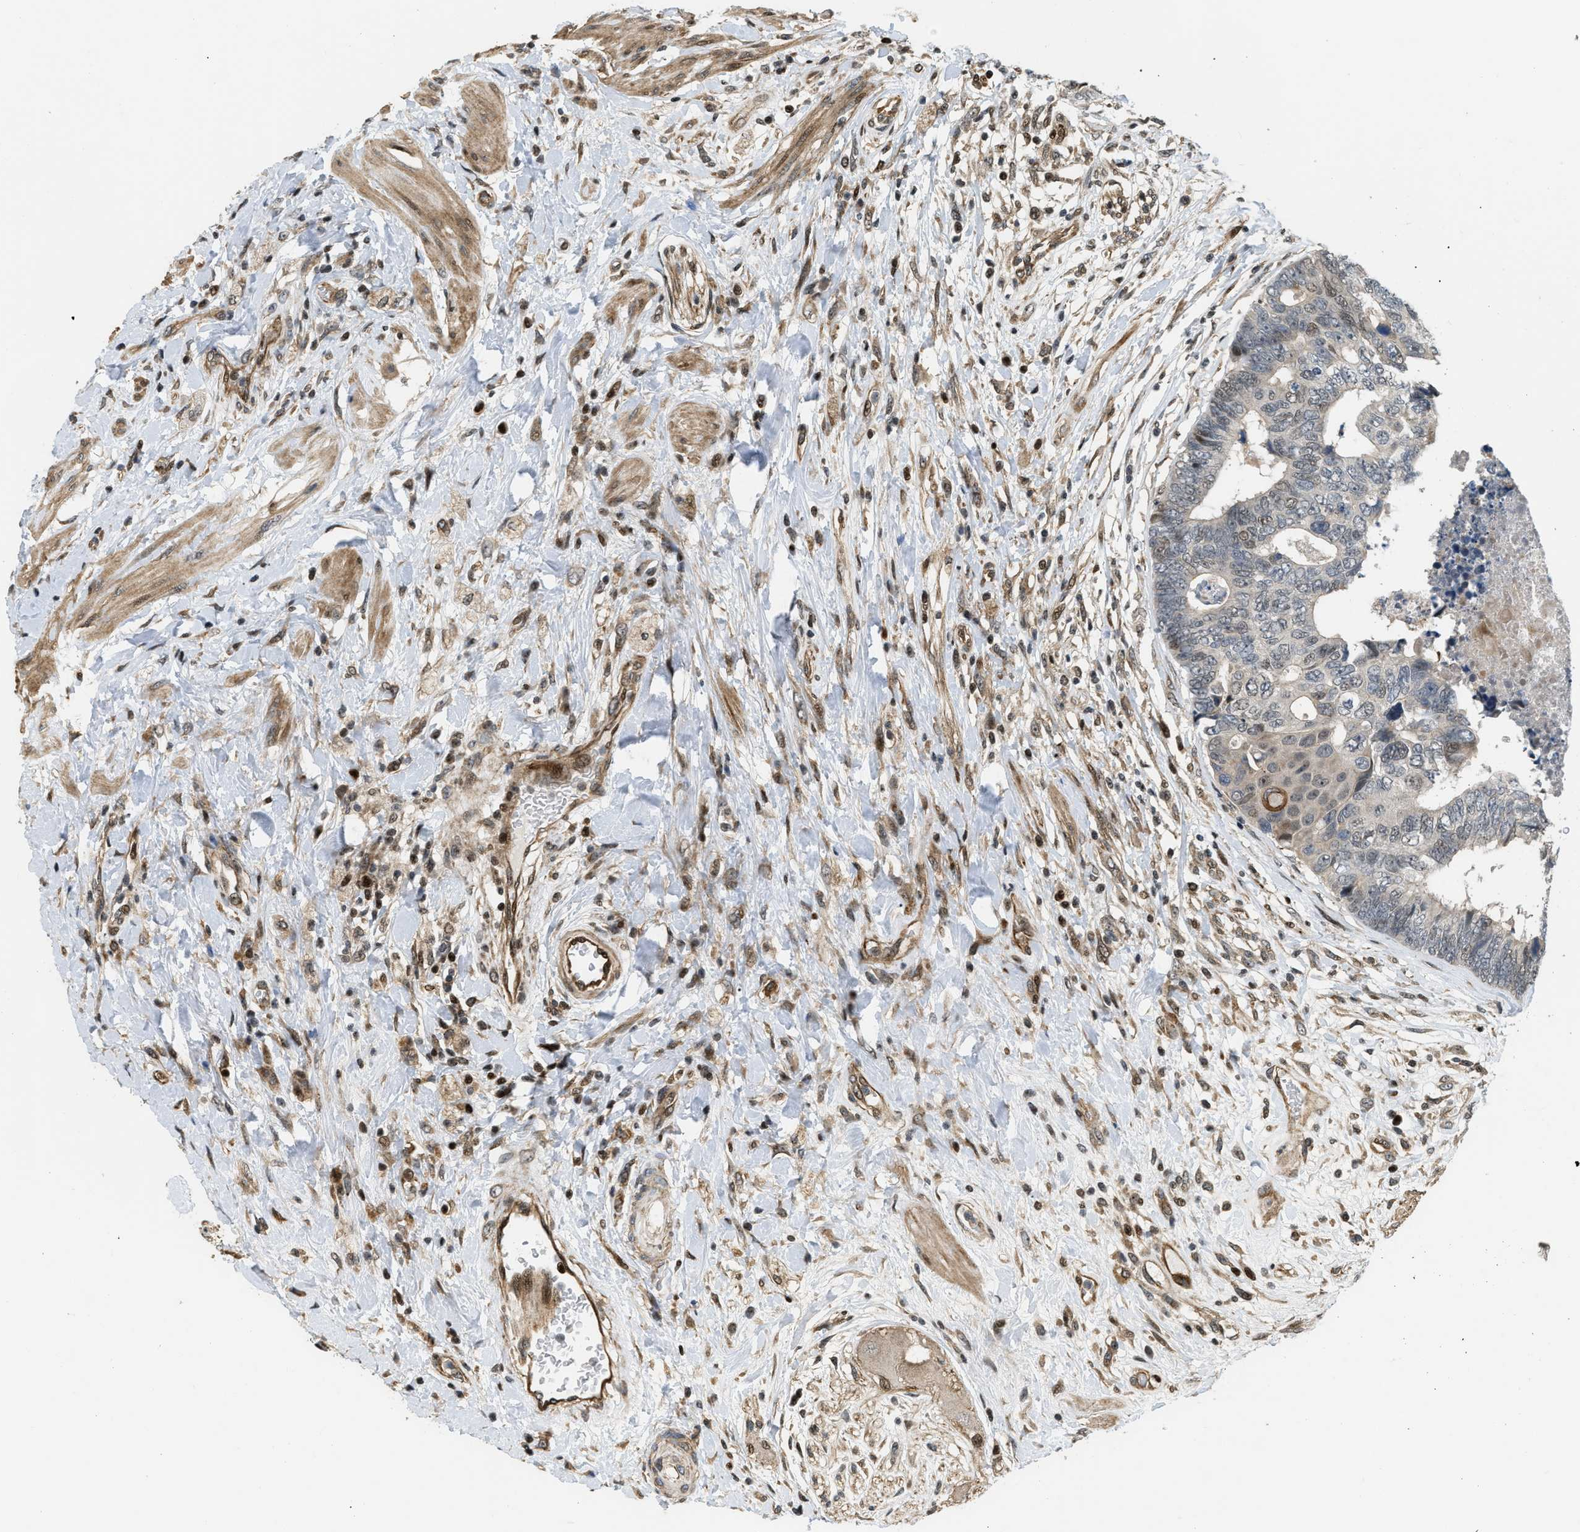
{"staining": {"intensity": "moderate", "quantity": "<25%", "location": "cytoplasmic/membranous,nuclear"}, "tissue": "colorectal cancer", "cell_type": "Tumor cells", "image_type": "cancer", "snomed": [{"axis": "morphology", "description": "Adenocarcinoma, NOS"}, {"axis": "topography", "description": "Rectum"}], "caption": "The micrograph exhibits immunohistochemical staining of colorectal adenocarcinoma. There is moderate cytoplasmic/membranous and nuclear expression is present in approximately <25% of tumor cells.", "gene": "LTA4H", "patient": {"sex": "male", "age": 51}}